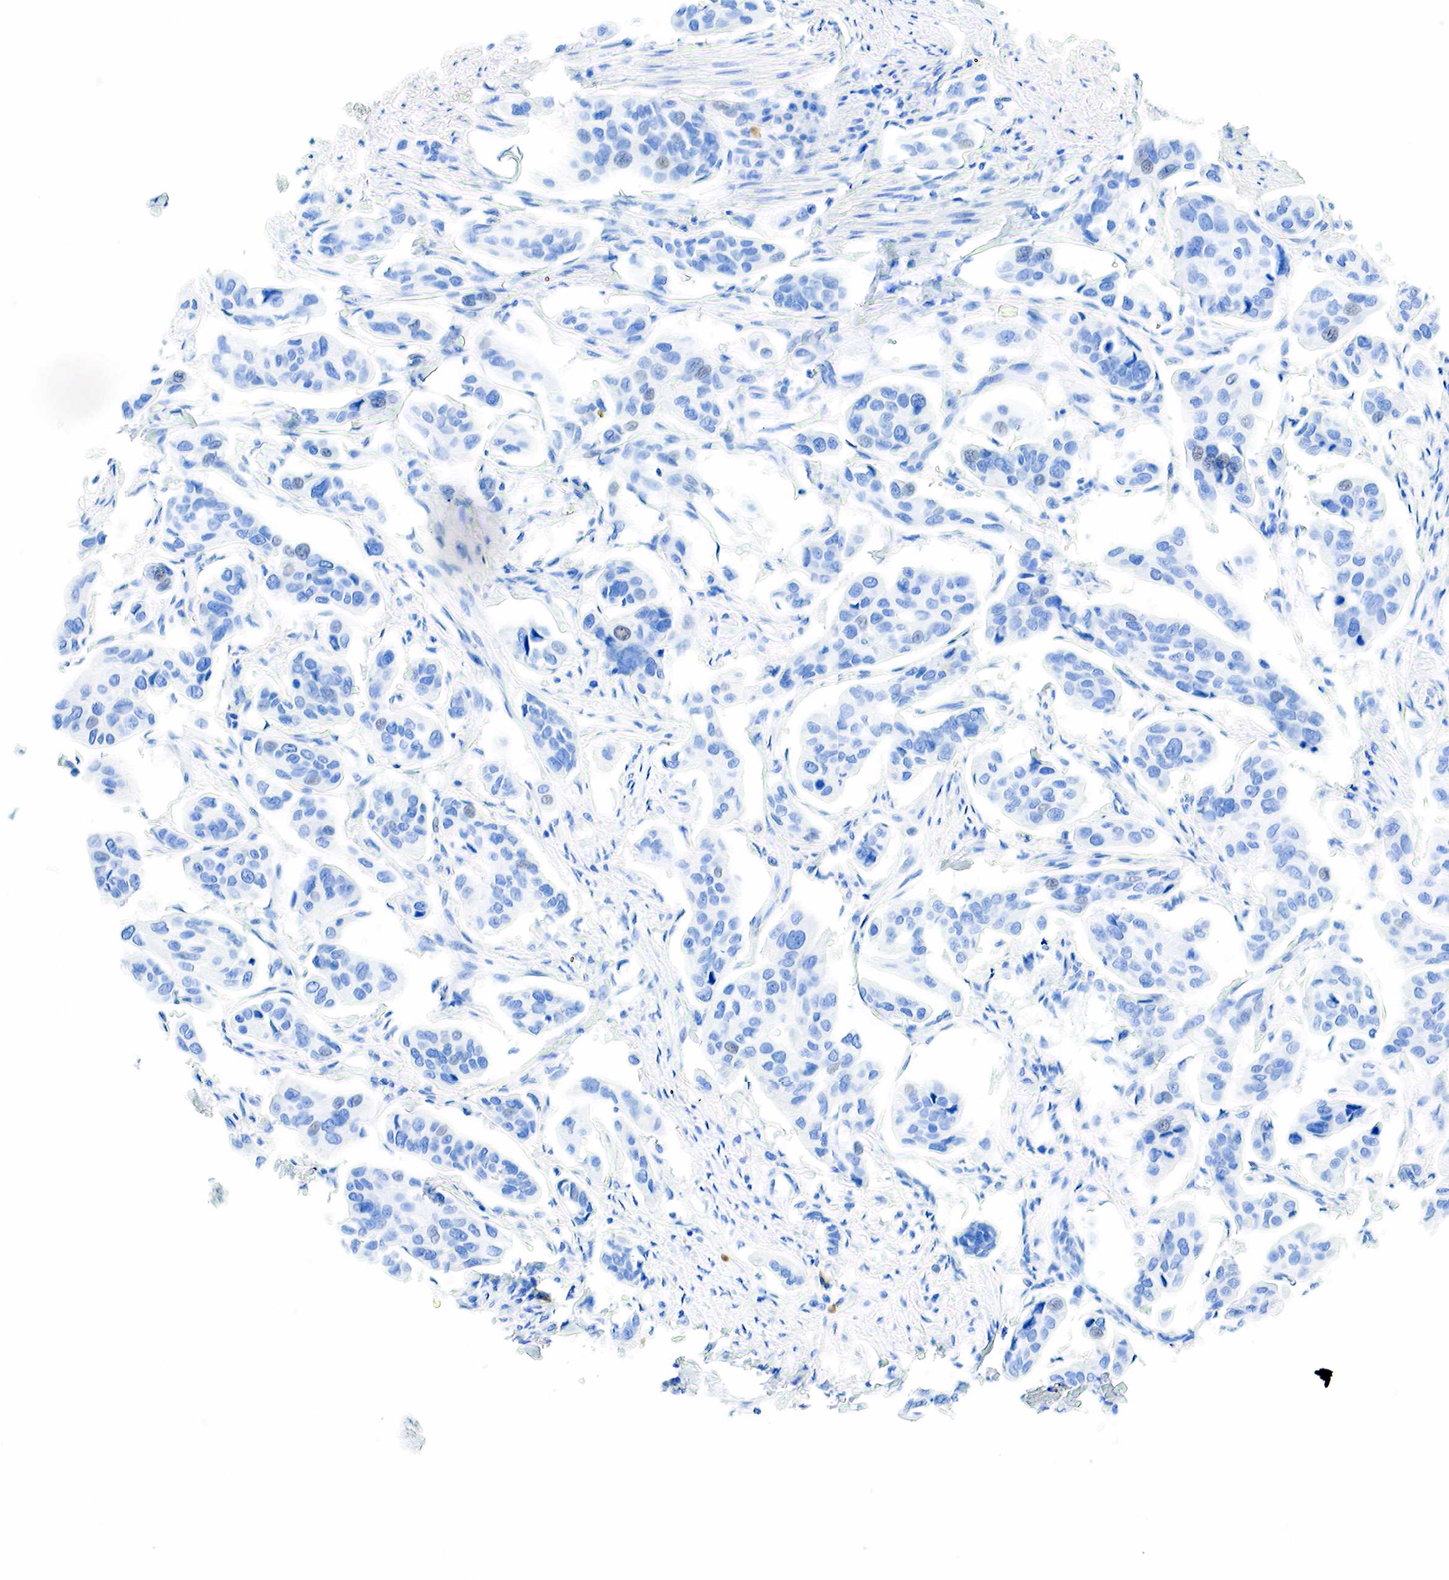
{"staining": {"intensity": "weak", "quantity": "<25%", "location": "nuclear"}, "tissue": "urothelial cancer", "cell_type": "Tumor cells", "image_type": "cancer", "snomed": [{"axis": "morphology", "description": "Adenocarcinoma, NOS"}, {"axis": "topography", "description": "Urinary bladder"}], "caption": "Tumor cells show no significant protein expression in adenocarcinoma.", "gene": "INHA", "patient": {"sex": "male", "age": 61}}